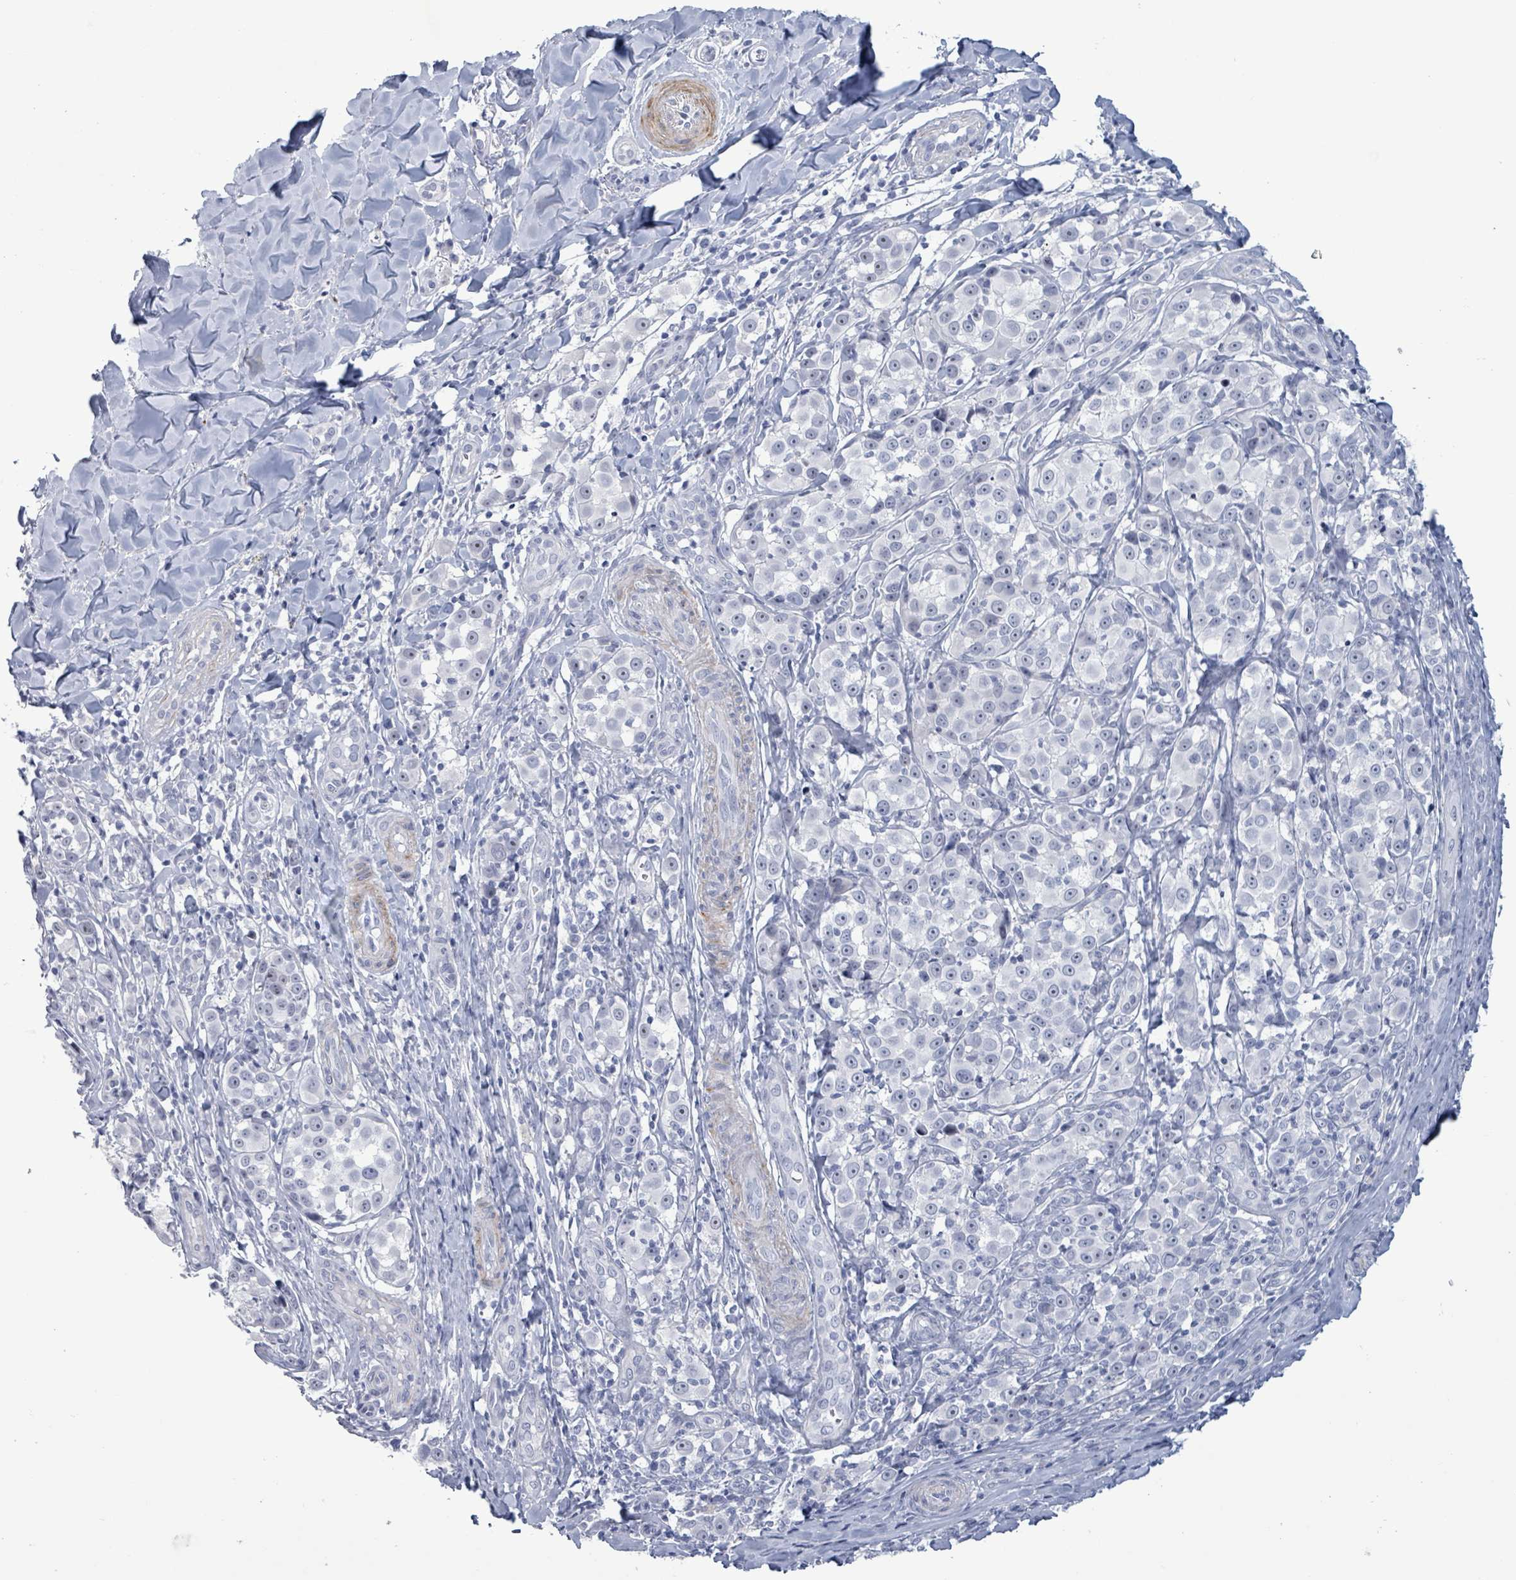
{"staining": {"intensity": "negative", "quantity": "none", "location": "none"}, "tissue": "melanoma", "cell_type": "Tumor cells", "image_type": "cancer", "snomed": [{"axis": "morphology", "description": "Malignant melanoma, NOS"}, {"axis": "topography", "description": "Skin"}], "caption": "Immunohistochemical staining of human malignant melanoma reveals no significant staining in tumor cells. (DAB immunohistochemistry (IHC), high magnification).", "gene": "ZNF771", "patient": {"sex": "female", "age": 35}}